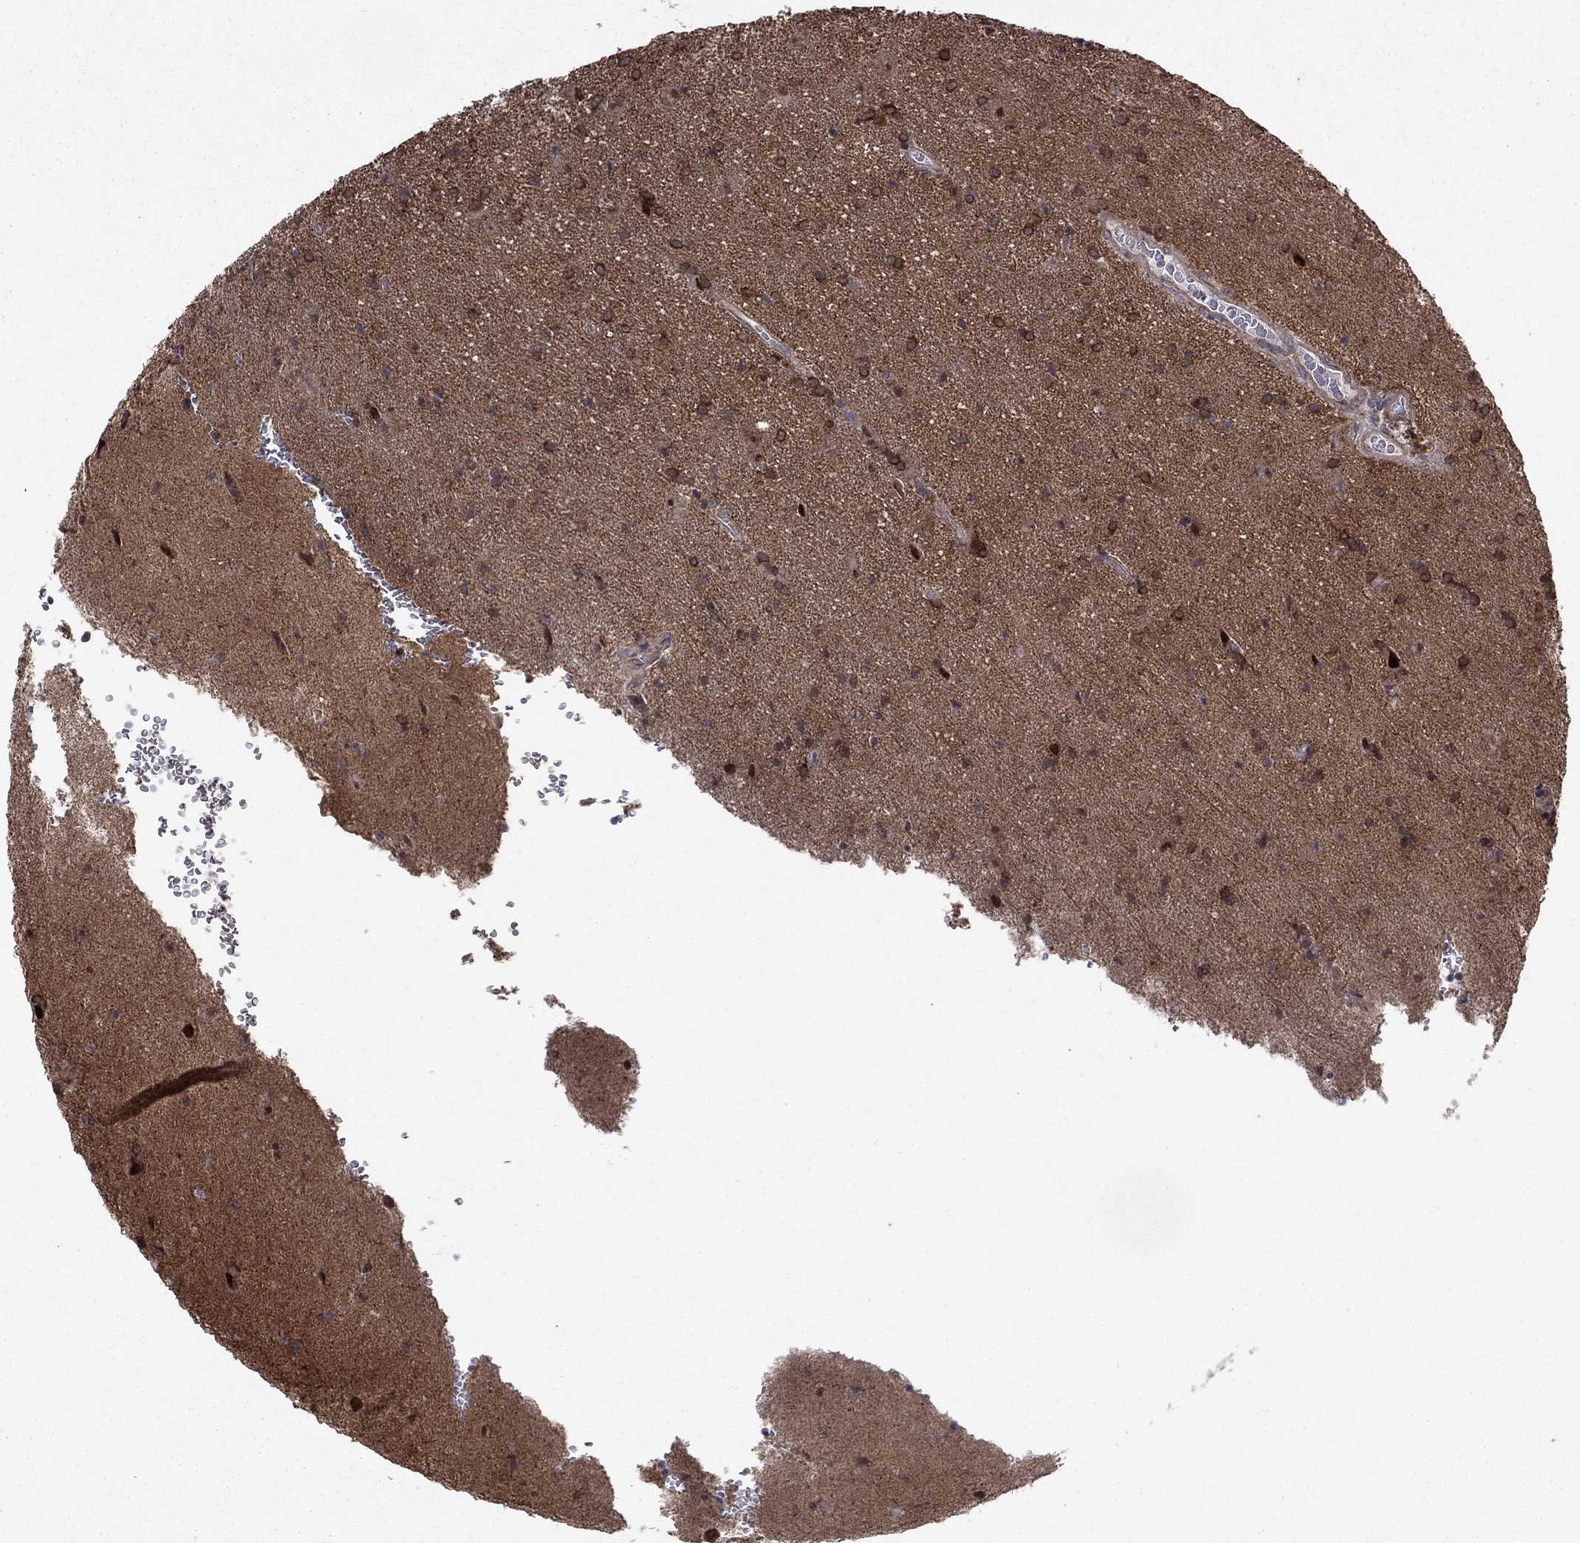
{"staining": {"intensity": "moderate", "quantity": "<25%", "location": "cytoplasmic/membranous"}, "tissue": "glioma", "cell_type": "Tumor cells", "image_type": "cancer", "snomed": [{"axis": "morphology", "description": "Glioma, malignant, Low grade"}, {"axis": "topography", "description": "Brain"}], "caption": "Approximately <25% of tumor cells in low-grade glioma (malignant) show moderate cytoplasmic/membranous protein positivity as visualized by brown immunohistochemical staining.", "gene": "PSMC1", "patient": {"sex": "male", "age": 58}}